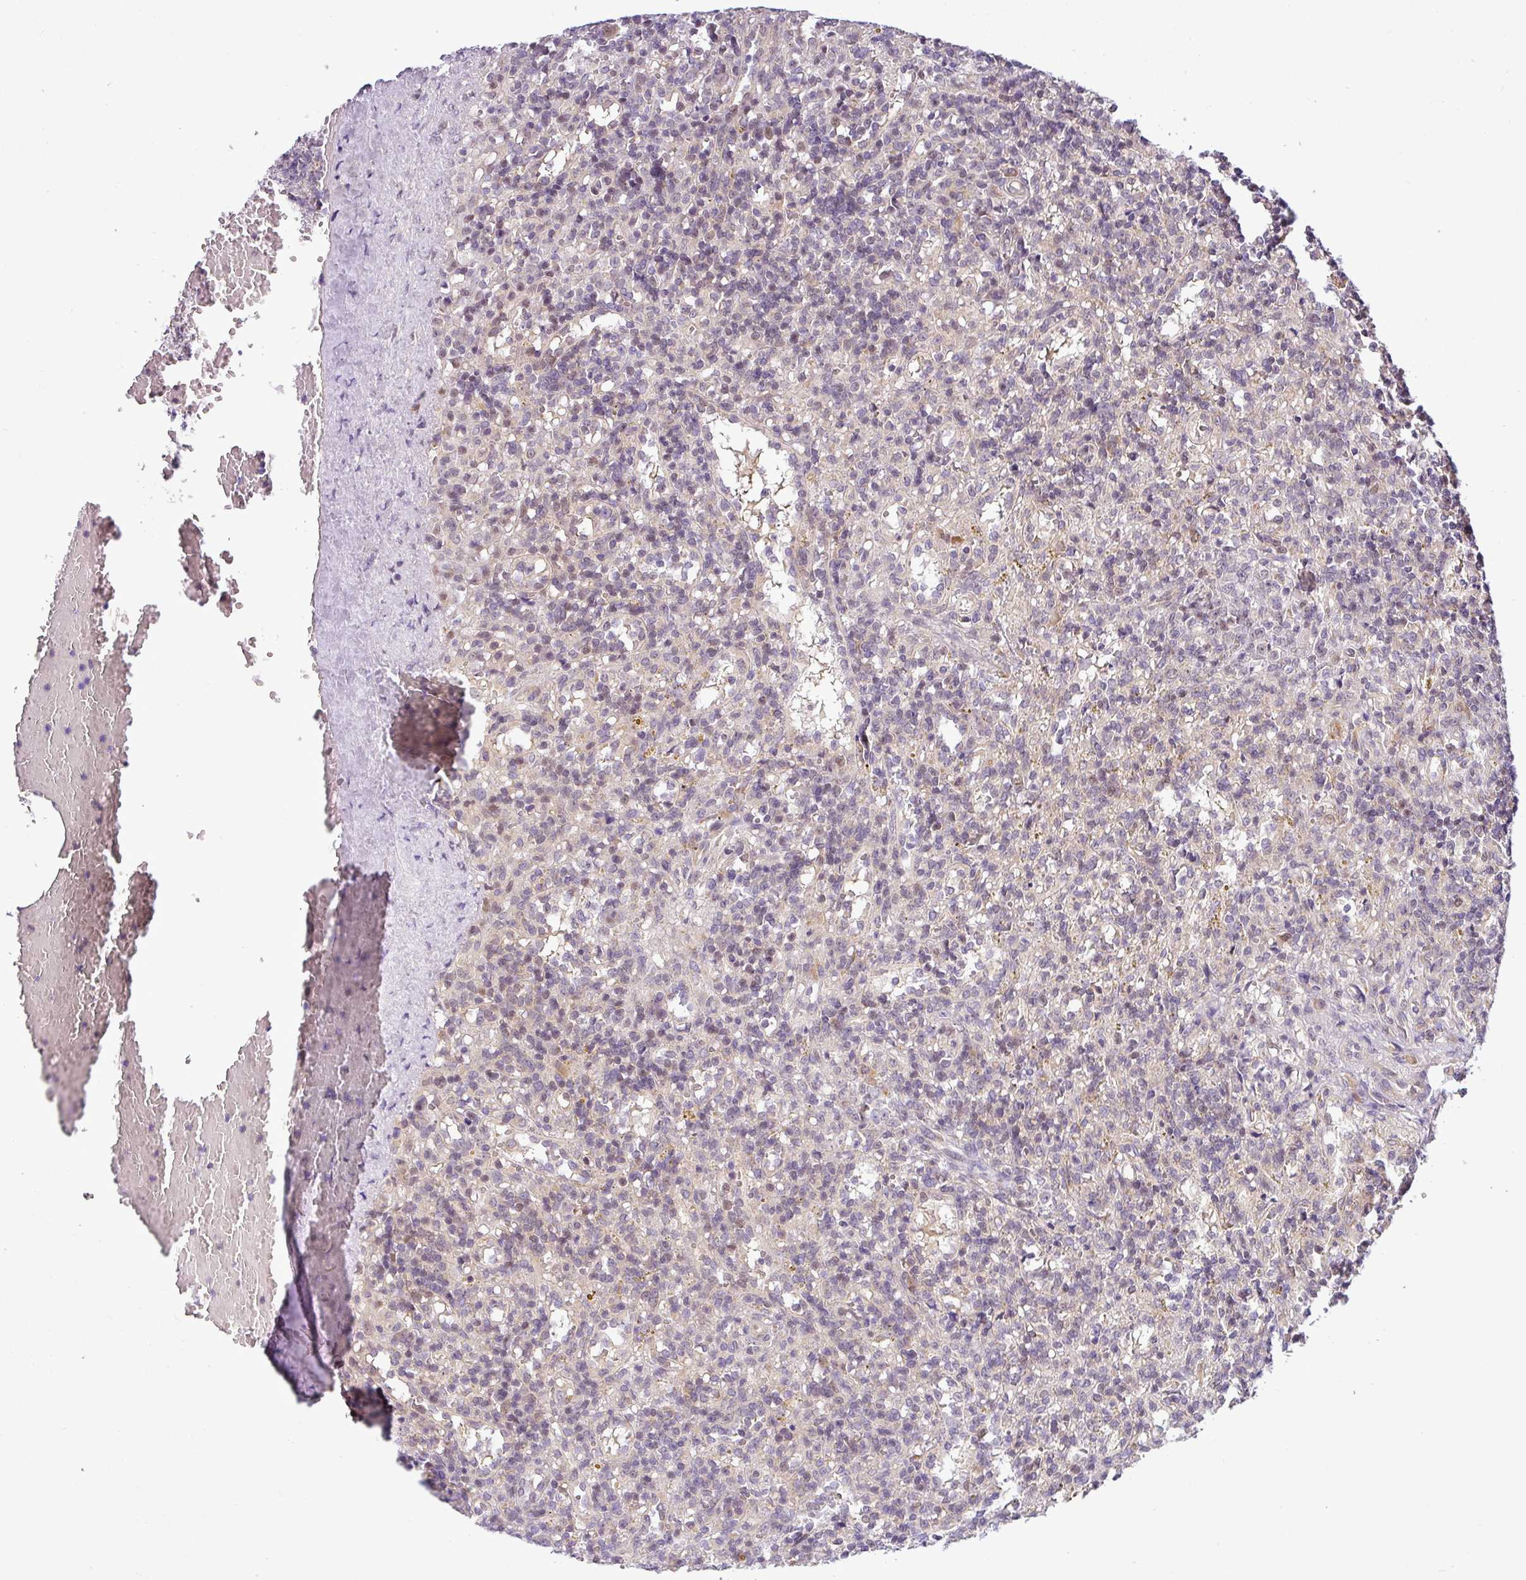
{"staining": {"intensity": "negative", "quantity": "none", "location": "none"}, "tissue": "lymphoma", "cell_type": "Tumor cells", "image_type": "cancer", "snomed": [{"axis": "morphology", "description": "Malignant lymphoma, non-Hodgkin's type, Low grade"}, {"axis": "topography", "description": "Spleen"}], "caption": "High power microscopy photomicrograph of an immunohistochemistry micrograph of low-grade malignant lymphoma, non-Hodgkin's type, revealing no significant staining in tumor cells.", "gene": "NDUFB2", "patient": {"sex": "male", "age": 67}}